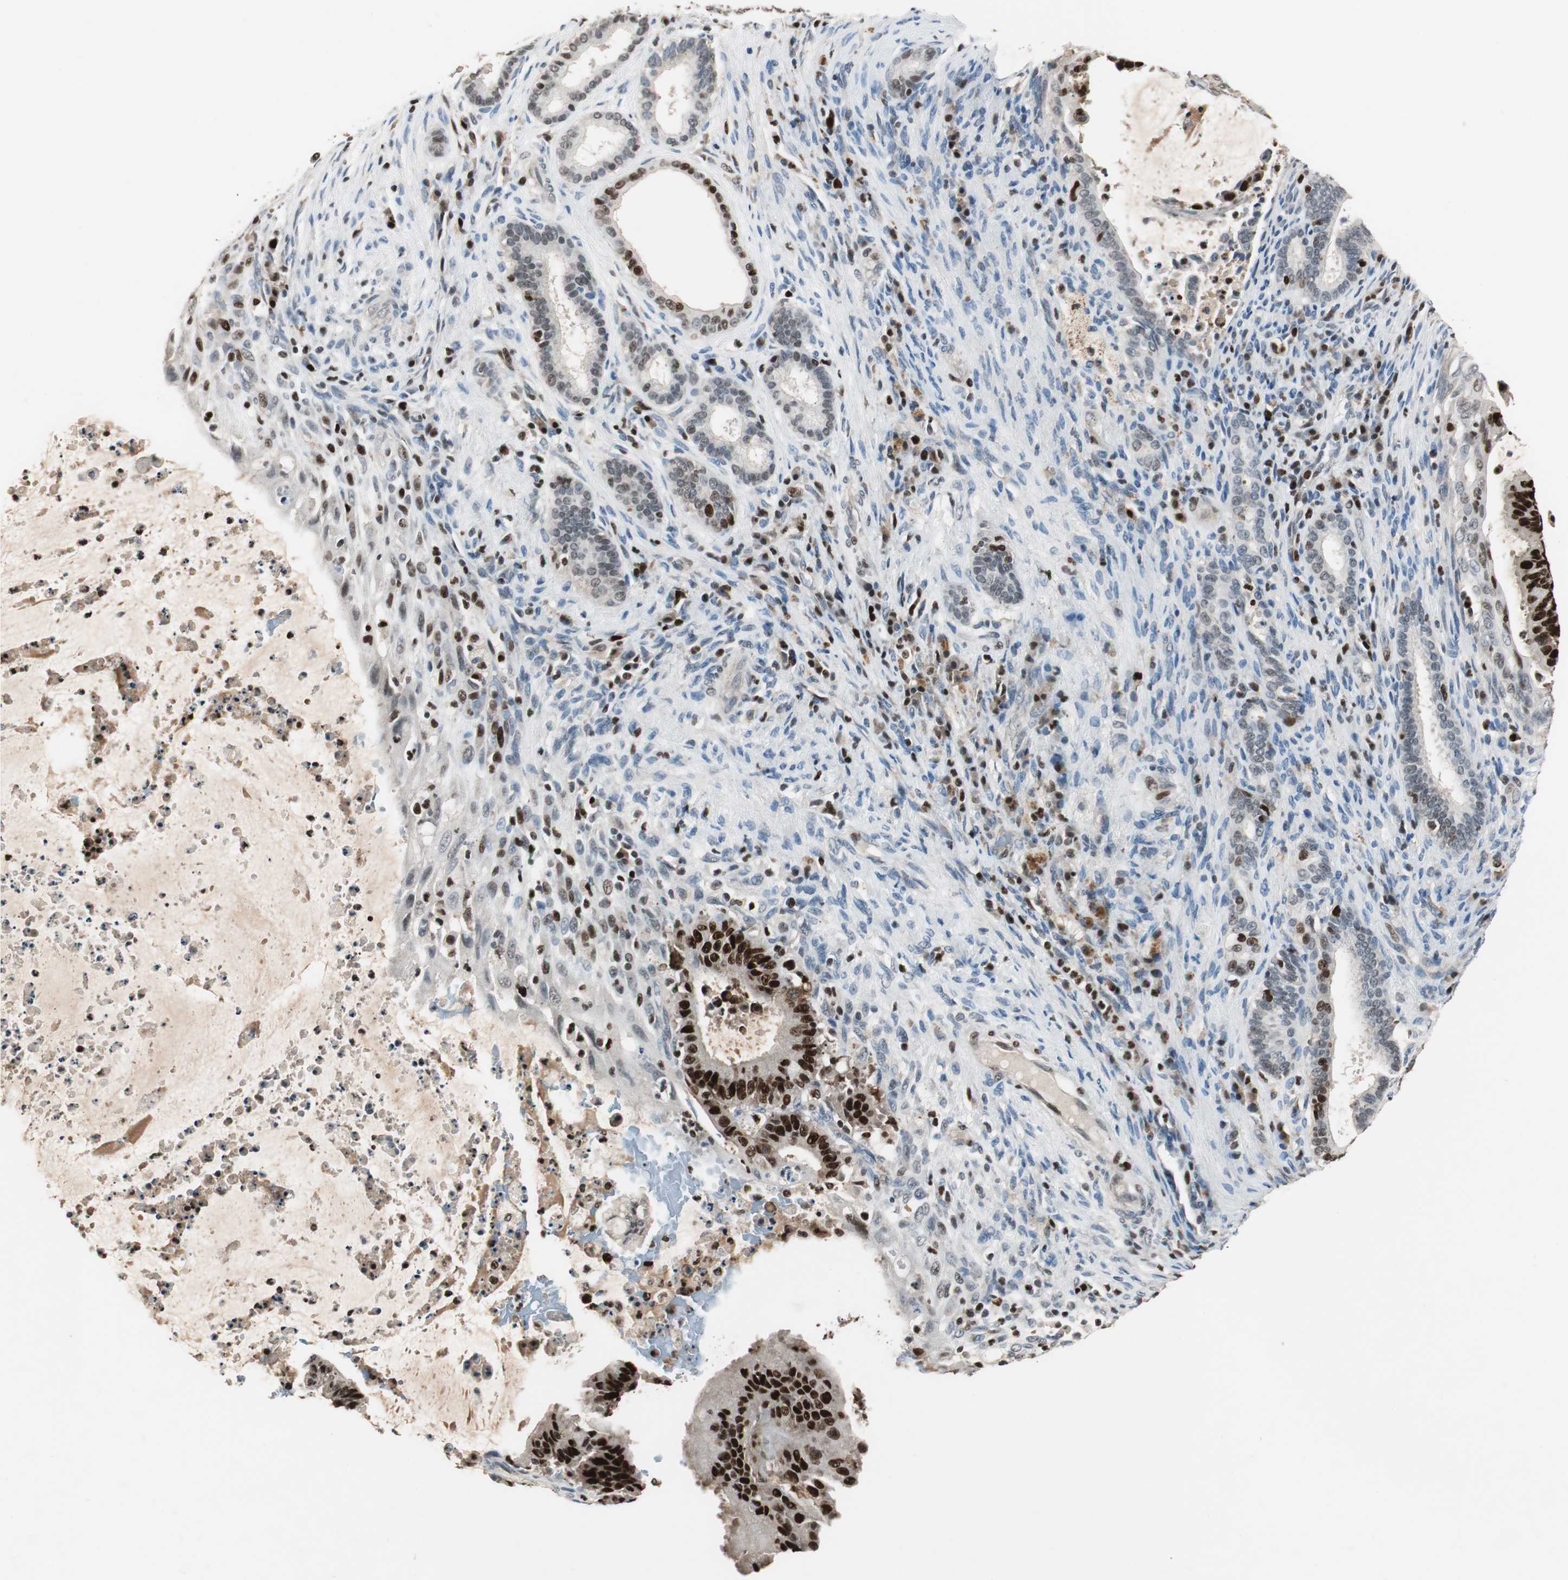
{"staining": {"intensity": "strong", "quantity": ">75%", "location": "nuclear"}, "tissue": "liver cancer", "cell_type": "Tumor cells", "image_type": "cancer", "snomed": [{"axis": "morphology", "description": "Cholangiocarcinoma"}, {"axis": "topography", "description": "Liver"}], "caption": "Tumor cells show high levels of strong nuclear staining in approximately >75% of cells in human liver cholangiocarcinoma.", "gene": "FEN1", "patient": {"sex": "female", "age": 73}}